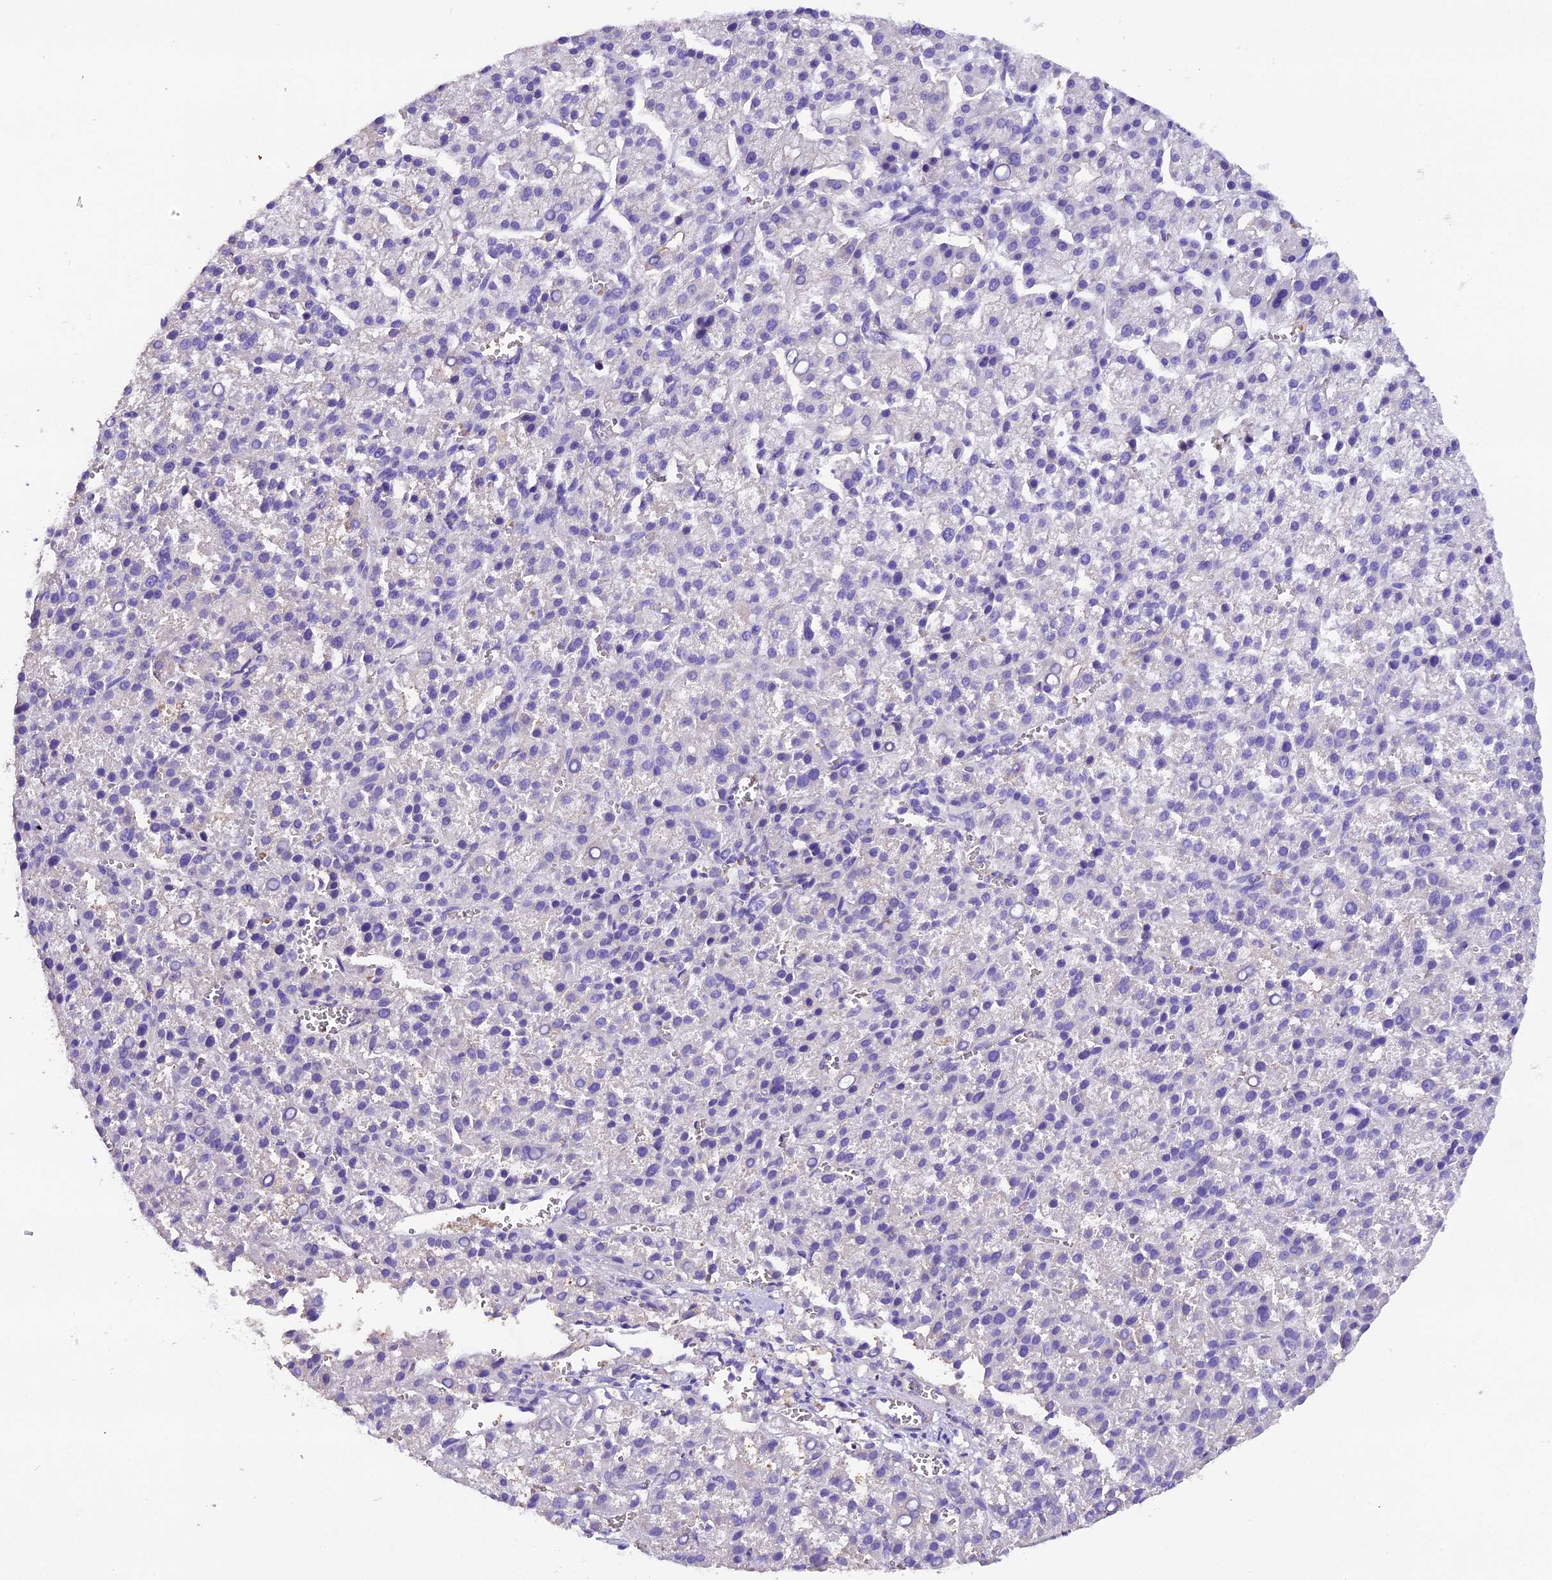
{"staining": {"intensity": "negative", "quantity": "none", "location": "none"}, "tissue": "liver cancer", "cell_type": "Tumor cells", "image_type": "cancer", "snomed": [{"axis": "morphology", "description": "Carcinoma, Hepatocellular, NOS"}, {"axis": "topography", "description": "Liver"}], "caption": "Tumor cells show no significant staining in liver cancer. (DAB IHC with hematoxylin counter stain).", "gene": "MEX3B", "patient": {"sex": "female", "age": 58}}